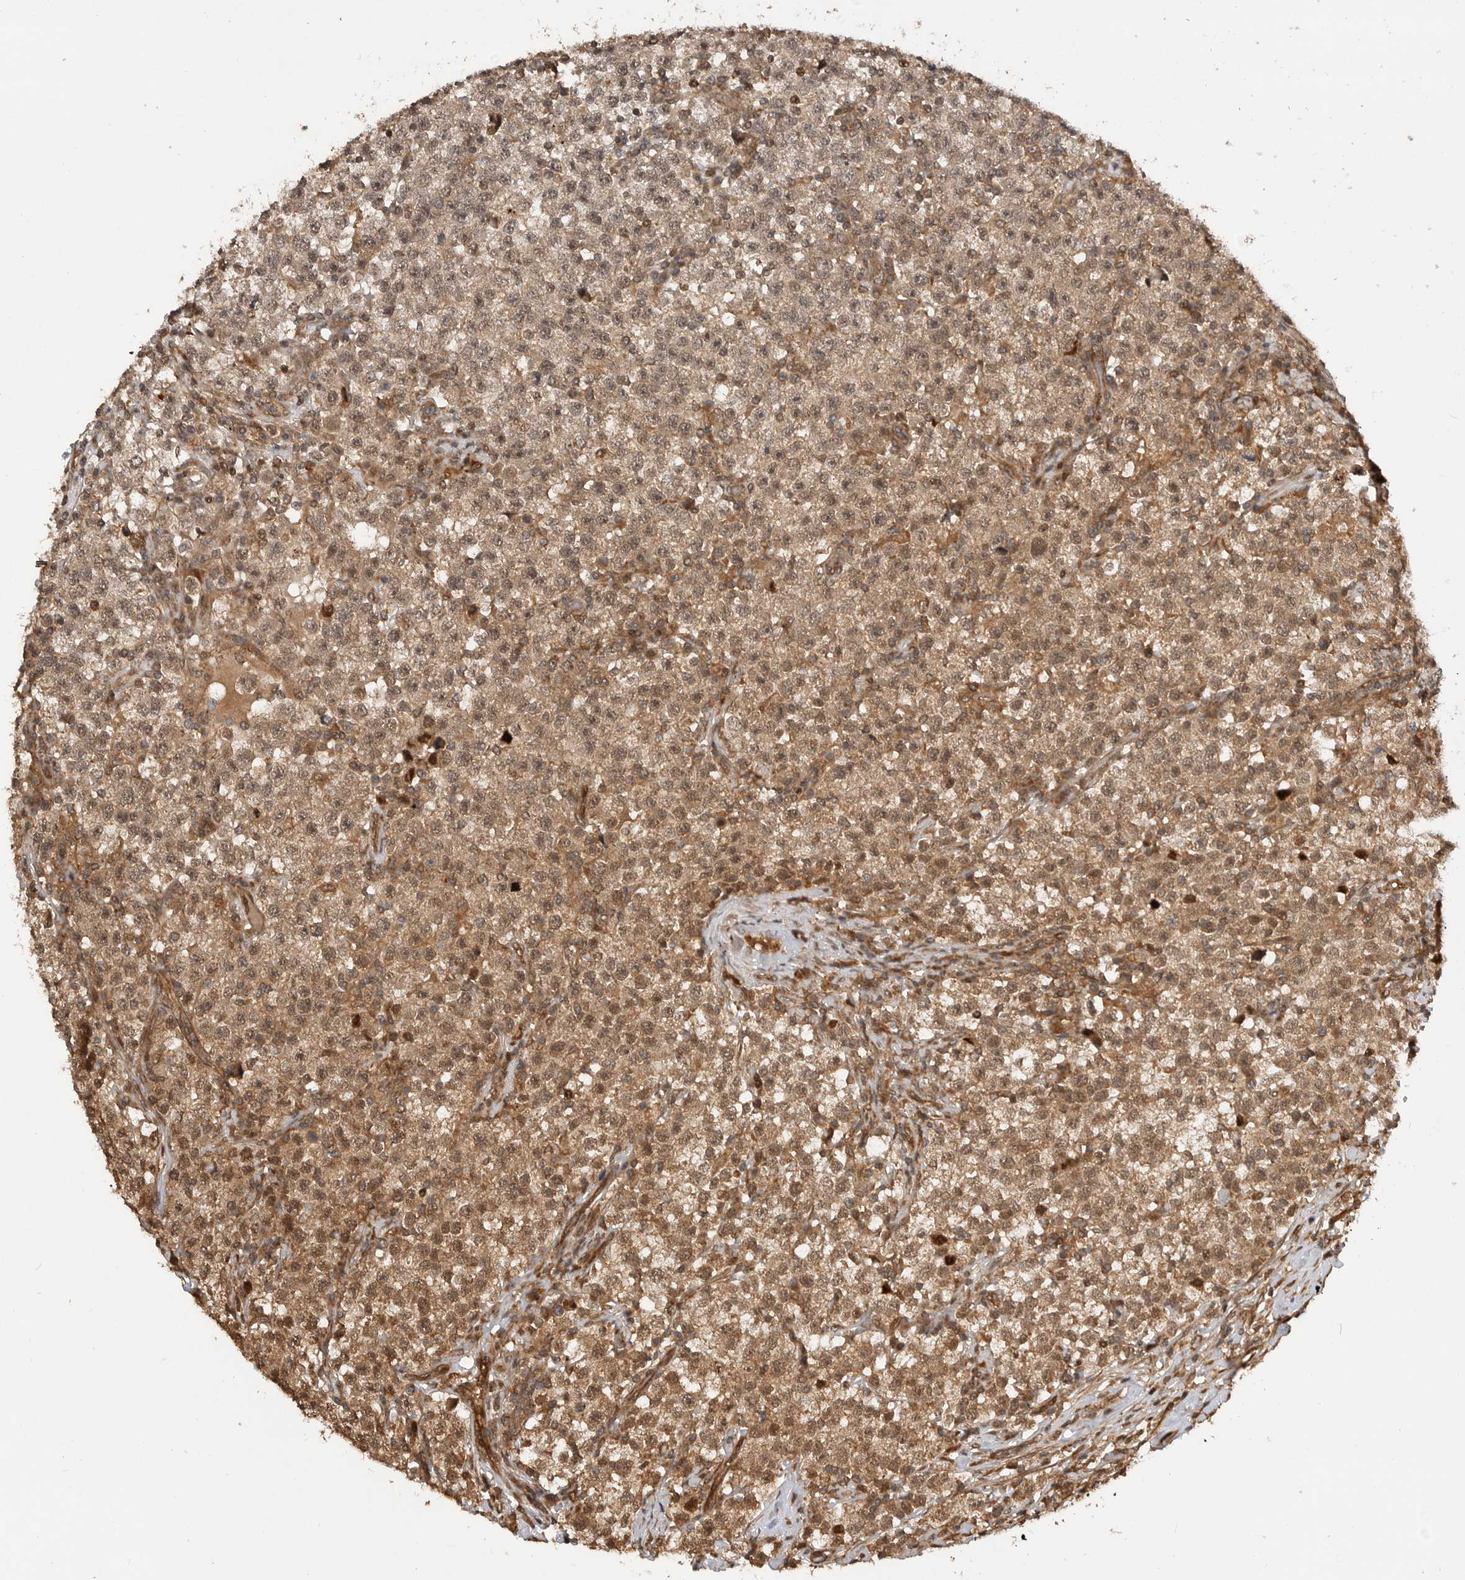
{"staining": {"intensity": "moderate", "quantity": ">75%", "location": "cytoplasmic/membranous,nuclear"}, "tissue": "testis cancer", "cell_type": "Tumor cells", "image_type": "cancer", "snomed": [{"axis": "morphology", "description": "Seminoma, NOS"}, {"axis": "topography", "description": "Testis"}], "caption": "Tumor cells demonstrate medium levels of moderate cytoplasmic/membranous and nuclear staining in about >75% of cells in testis seminoma.", "gene": "ADPRS", "patient": {"sex": "male", "age": 22}}